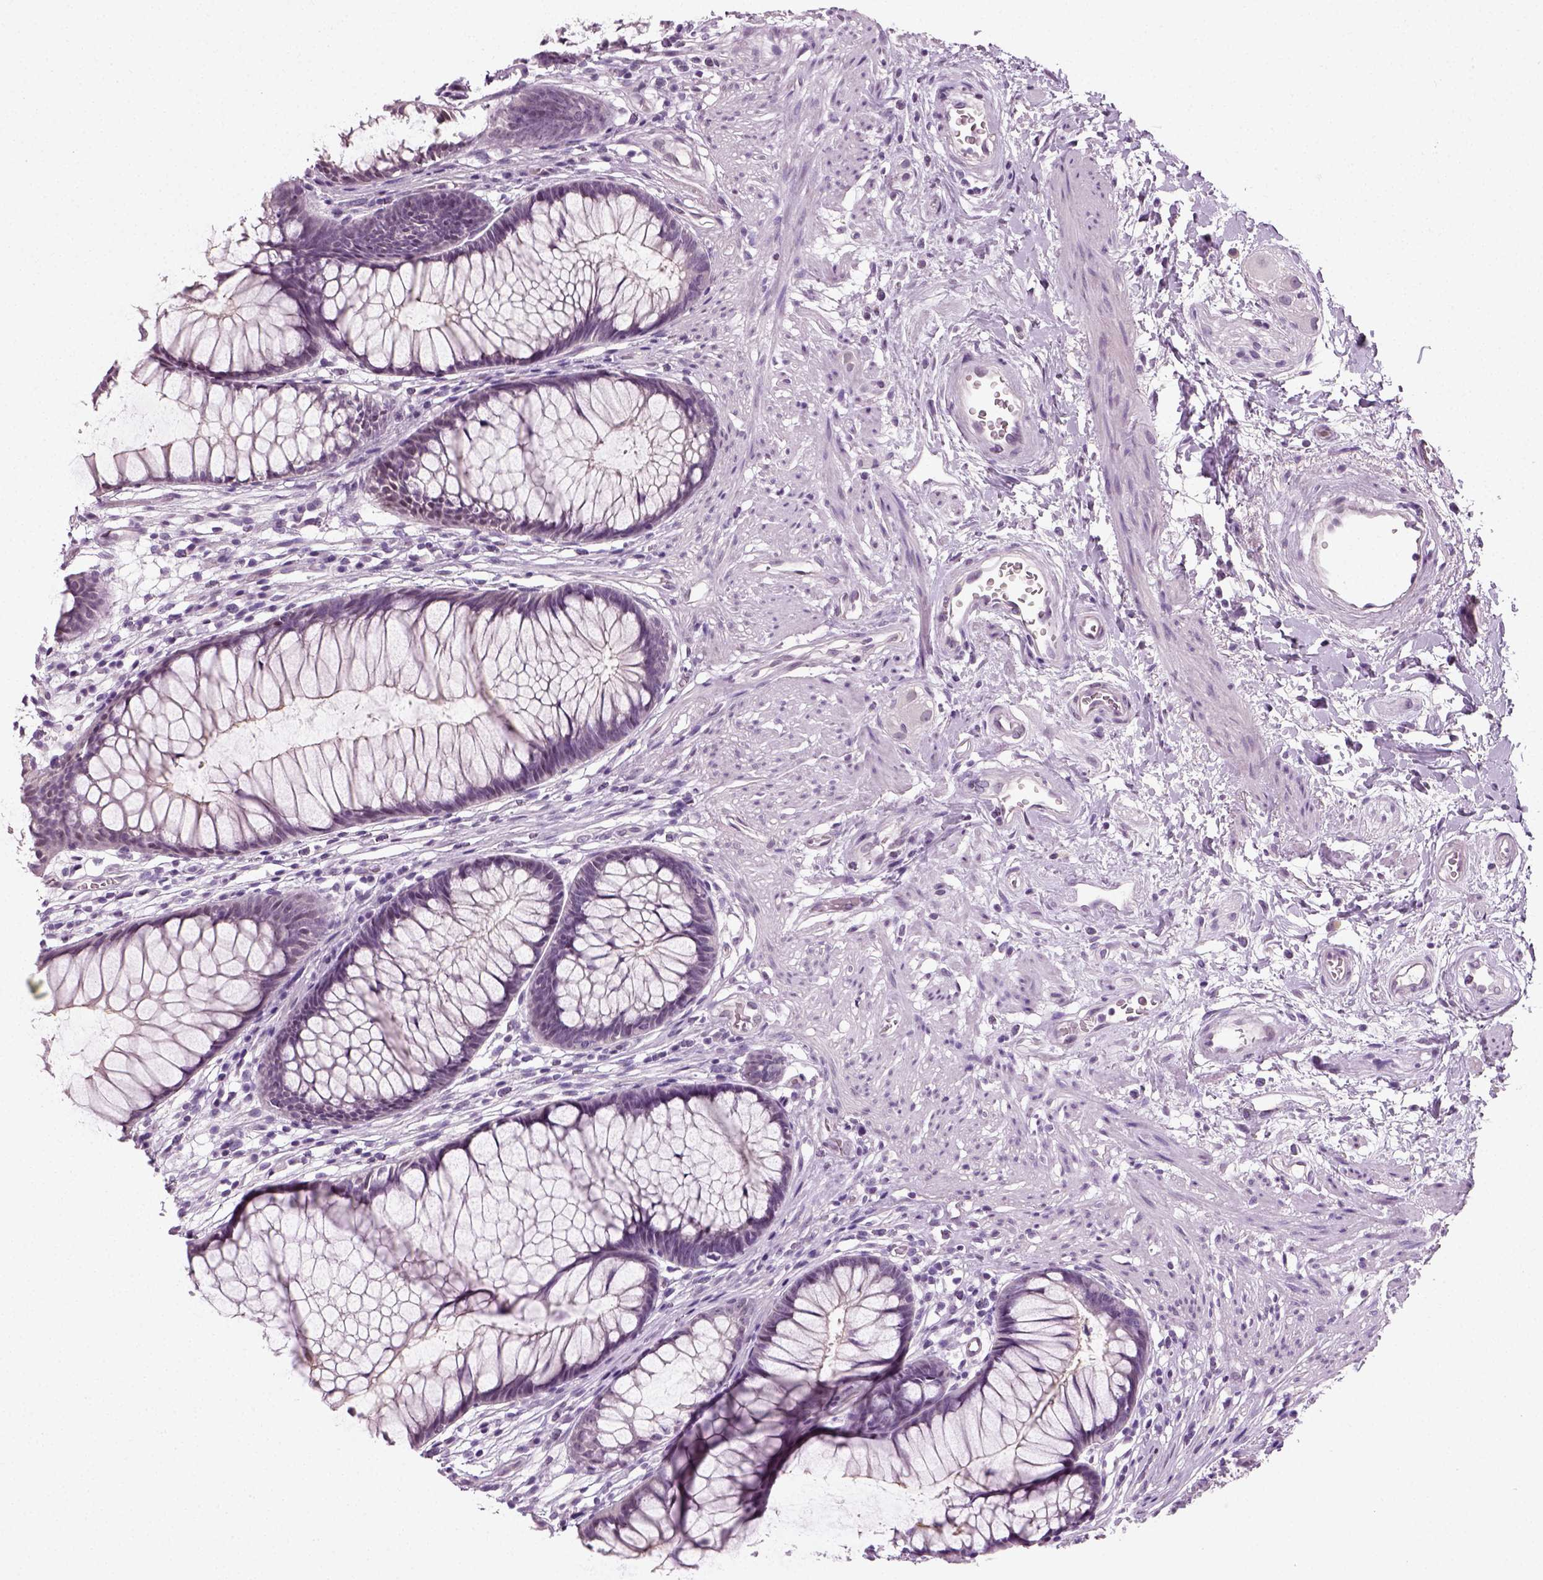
{"staining": {"intensity": "weak", "quantity": "<25%", "location": "cytoplasmic/membranous"}, "tissue": "rectum", "cell_type": "Glandular cells", "image_type": "normal", "snomed": [{"axis": "morphology", "description": "Normal tissue, NOS"}, {"axis": "topography", "description": "Smooth muscle"}, {"axis": "topography", "description": "Rectum"}], "caption": "IHC image of unremarkable rectum stained for a protein (brown), which reveals no staining in glandular cells.", "gene": "SPATA31E1", "patient": {"sex": "male", "age": 53}}